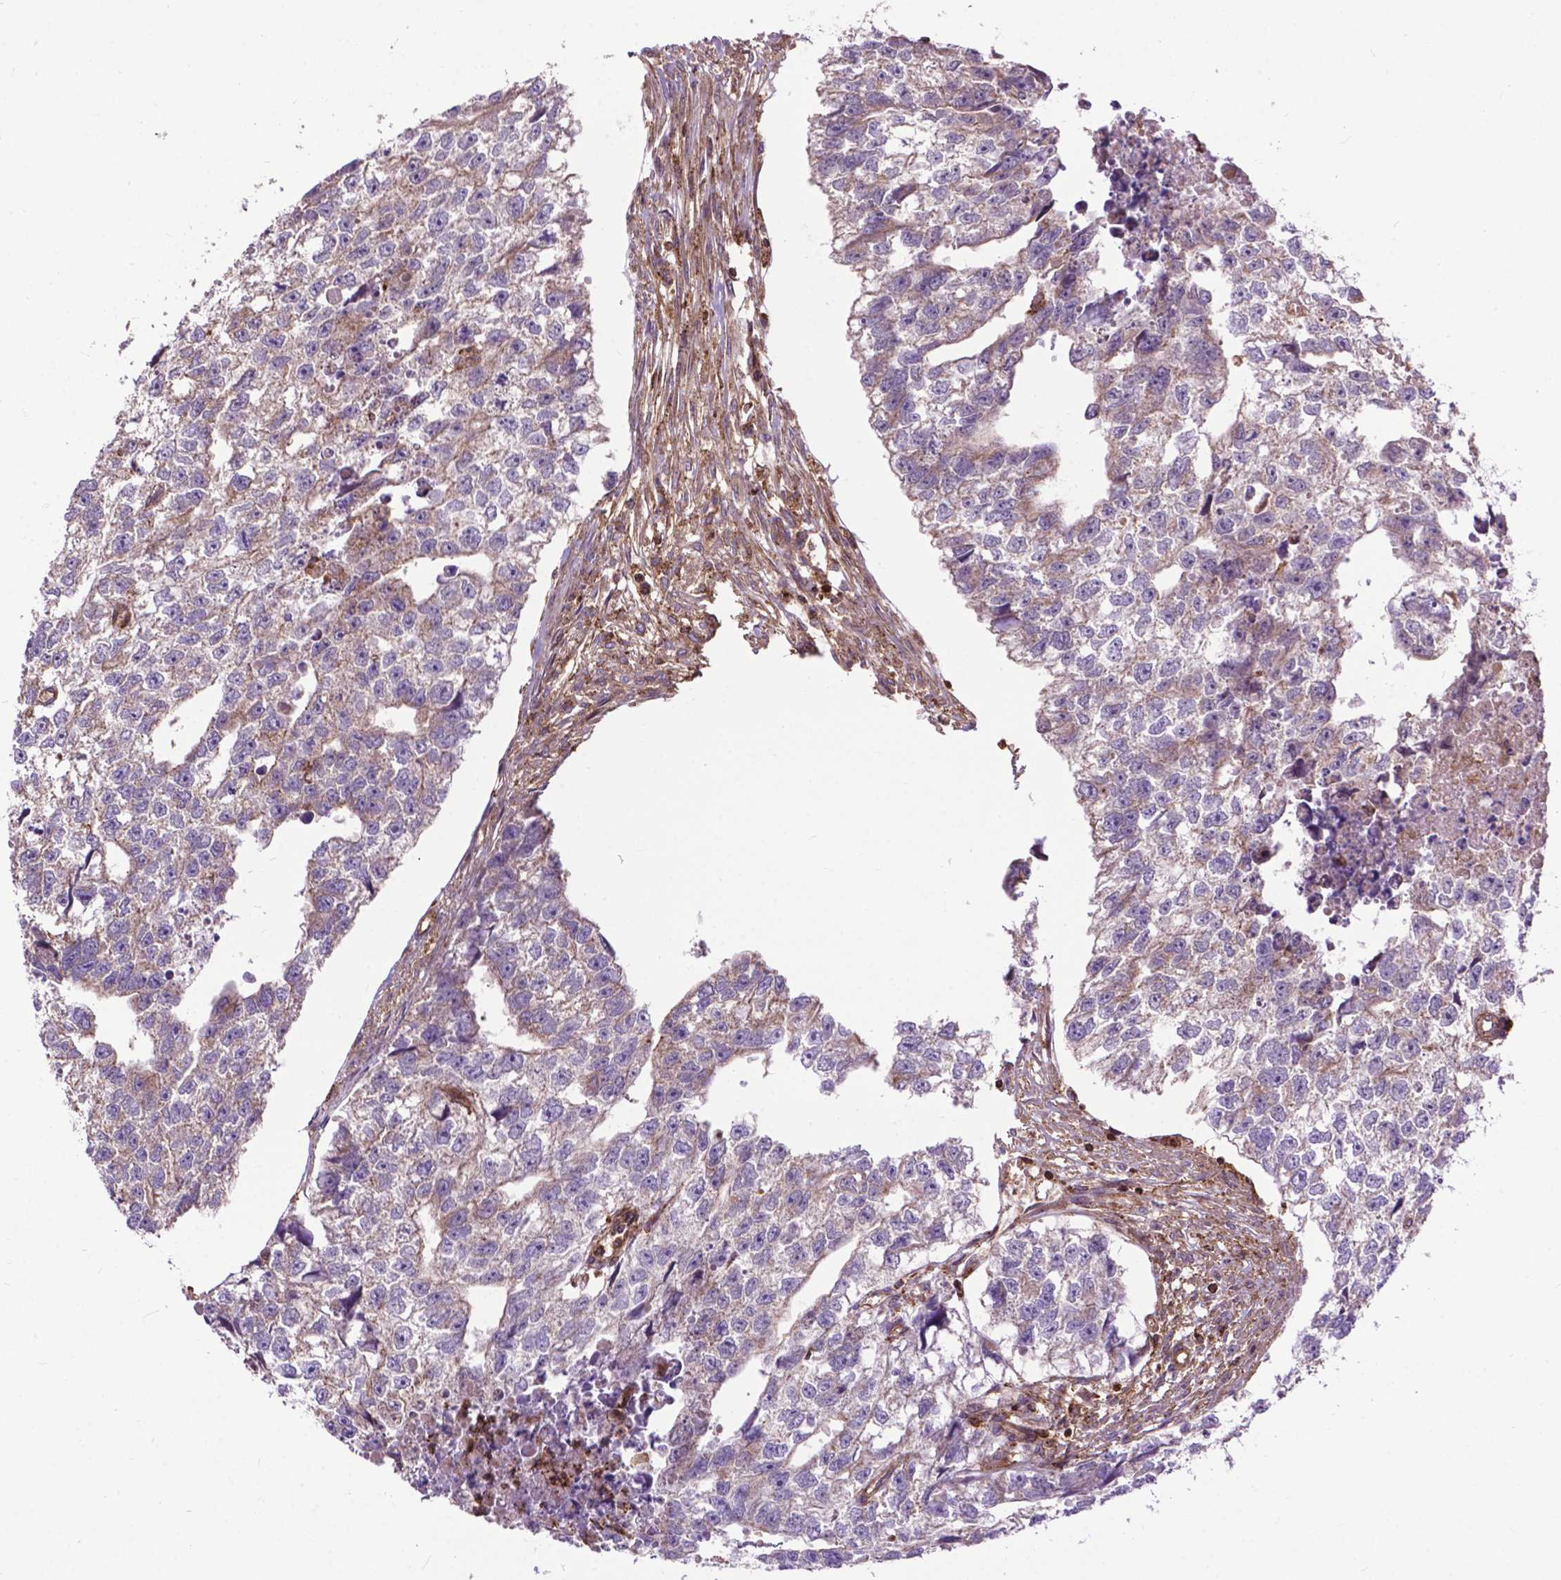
{"staining": {"intensity": "moderate", "quantity": "<25%", "location": "cytoplasmic/membranous"}, "tissue": "testis cancer", "cell_type": "Tumor cells", "image_type": "cancer", "snomed": [{"axis": "morphology", "description": "Carcinoma, Embryonal, NOS"}, {"axis": "morphology", "description": "Teratoma, malignant, NOS"}, {"axis": "topography", "description": "Testis"}], "caption": "This is an image of immunohistochemistry (IHC) staining of testis cancer, which shows moderate expression in the cytoplasmic/membranous of tumor cells.", "gene": "CHMP4A", "patient": {"sex": "male", "age": 44}}